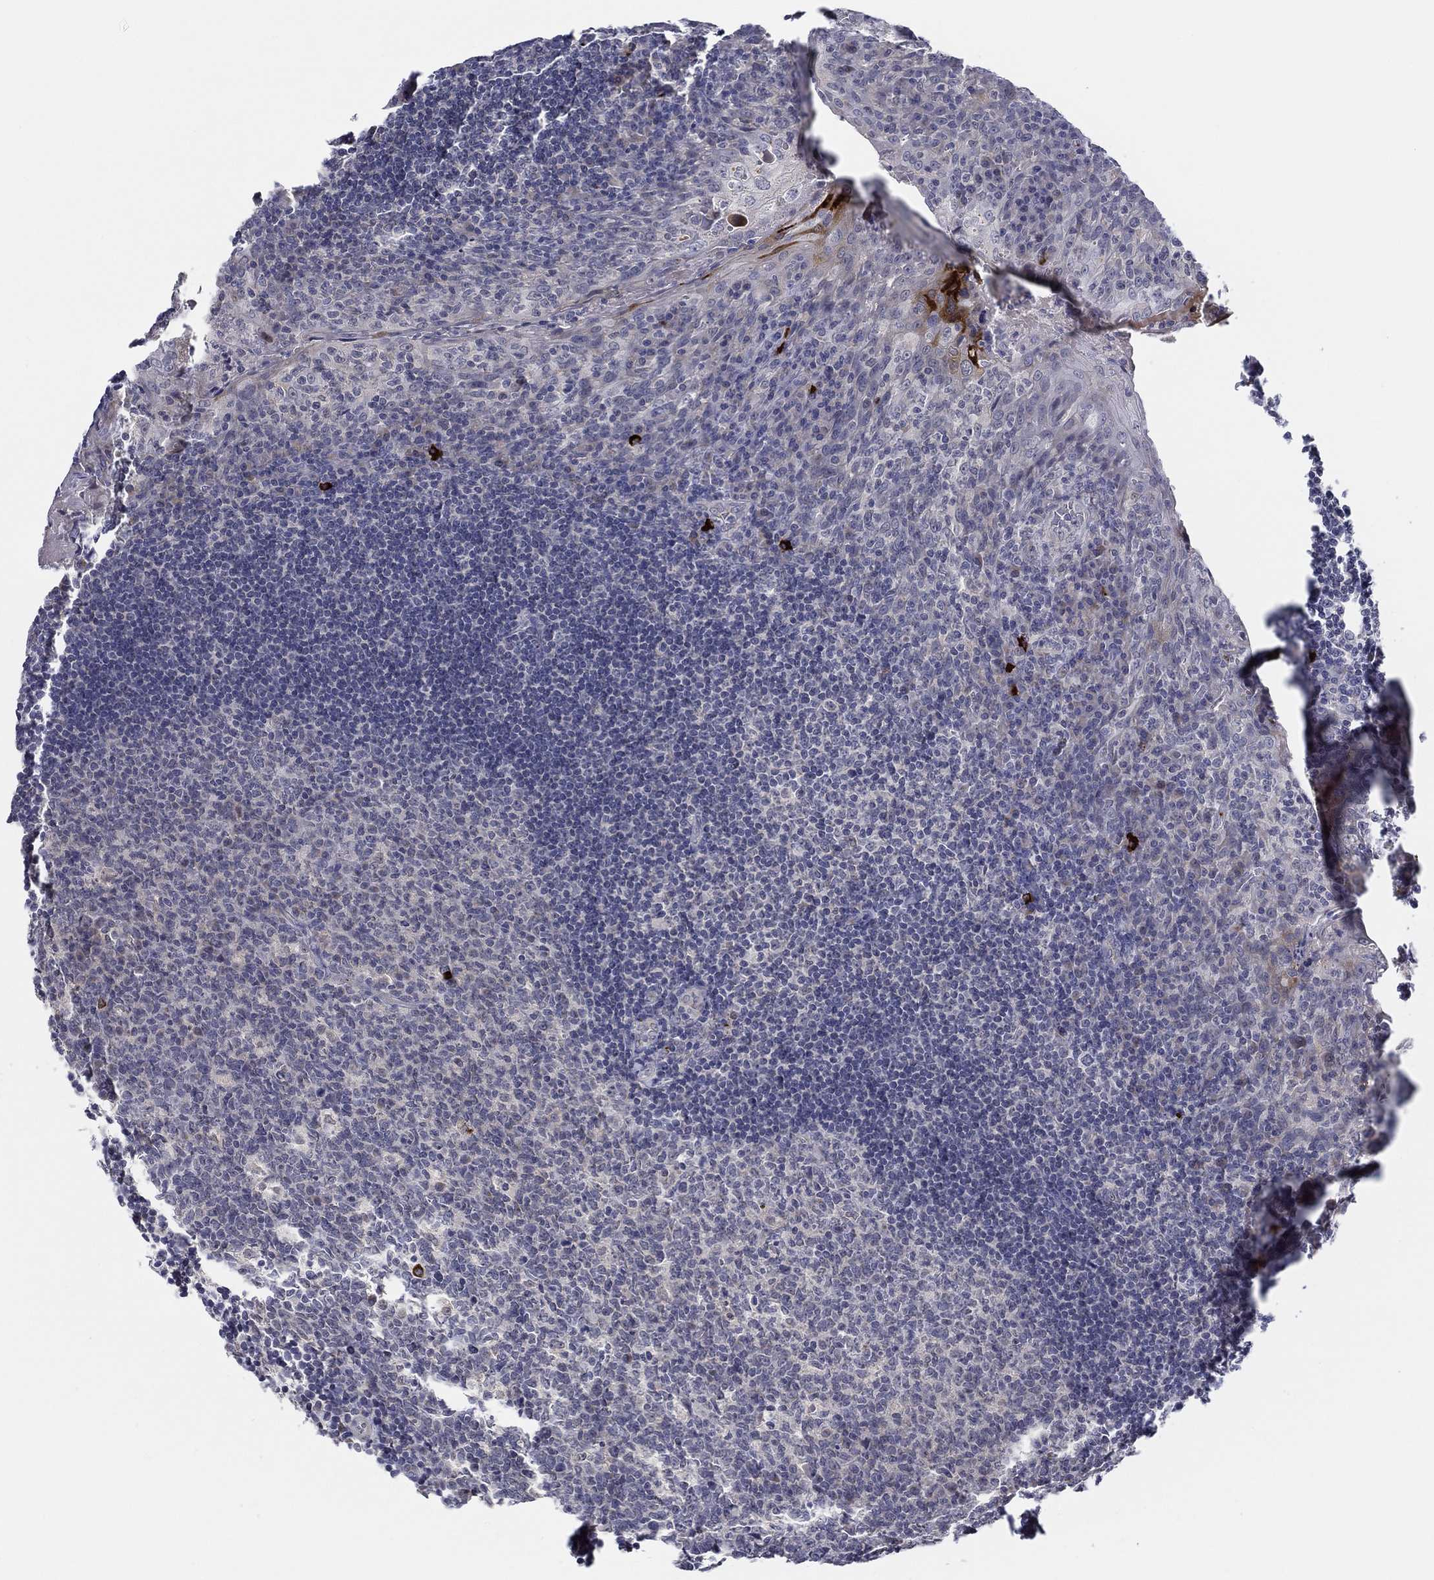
{"staining": {"intensity": "negative", "quantity": "none", "location": "none"}, "tissue": "tonsil", "cell_type": "Germinal center cells", "image_type": "normal", "snomed": [{"axis": "morphology", "description": "Normal tissue, NOS"}, {"axis": "topography", "description": "Tonsil"}], "caption": "DAB immunohistochemical staining of benign human tonsil exhibits no significant expression in germinal center cells.", "gene": "ALOX12", "patient": {"sex": "male", "age": 17}}